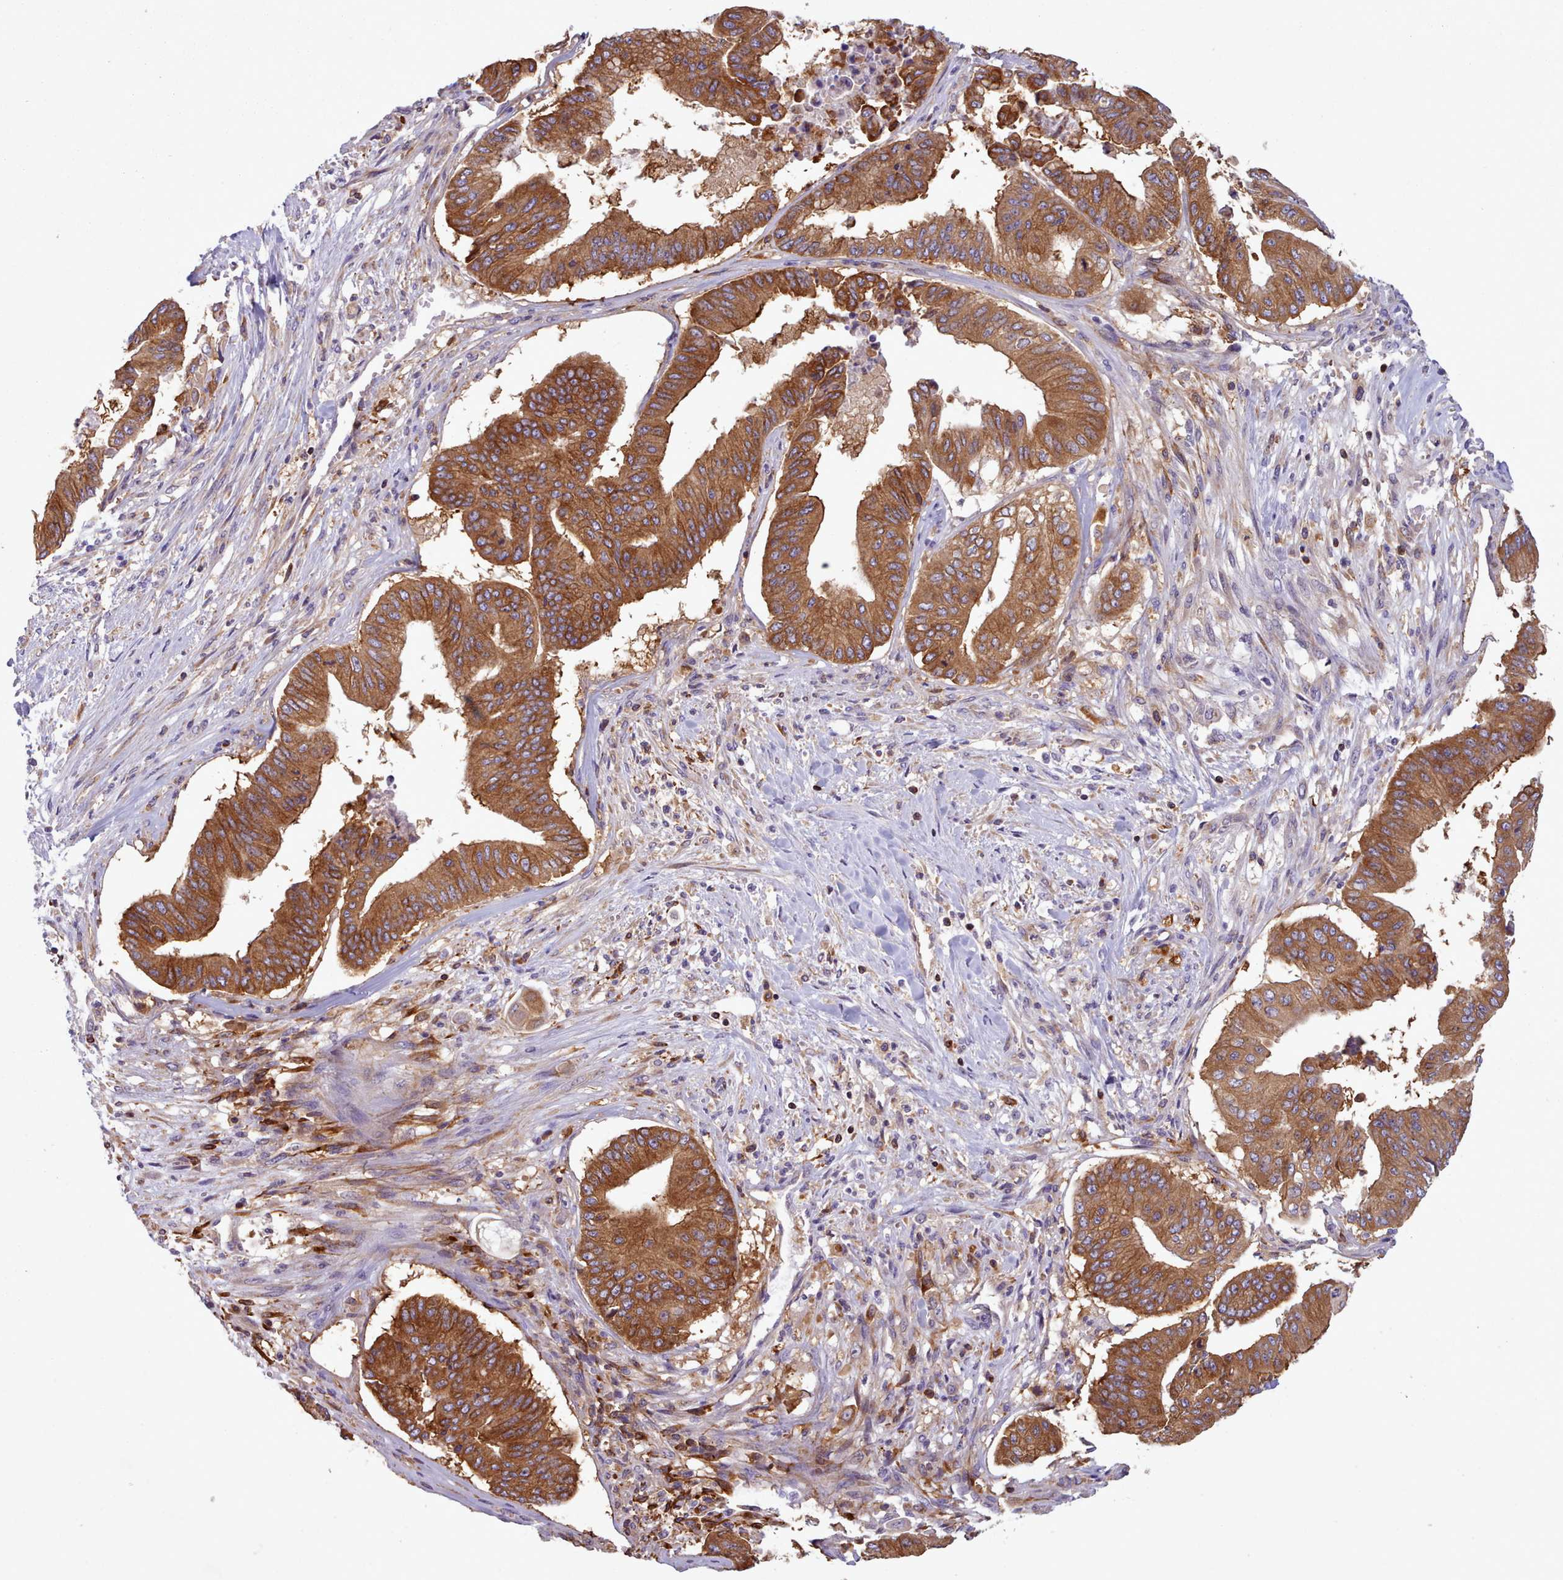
{"staining": {"intensity": "strong", "quantity": ">75%", "location": "cytoplasmic/membranous"}, "tissue": "pancreatic cancer", "cell_type": "Tumor cells", "image_type": "cancer", "snomed": [{"axis": "morphology", "description": "Adenocarcinoma, NOS"}, {"axis": "topography", "description": "Pancreas"}], "caption": "Immunohistochemistry photomicrograph of human pancreatic adenocarcinoma stained for a protein (brown), which exhibits high levels of strong cytoplasmic/membranous expression in approximately >75% of tumor cells.", "gene": "CRYBG1", "patient": {"sex": "female", "age": 77}}